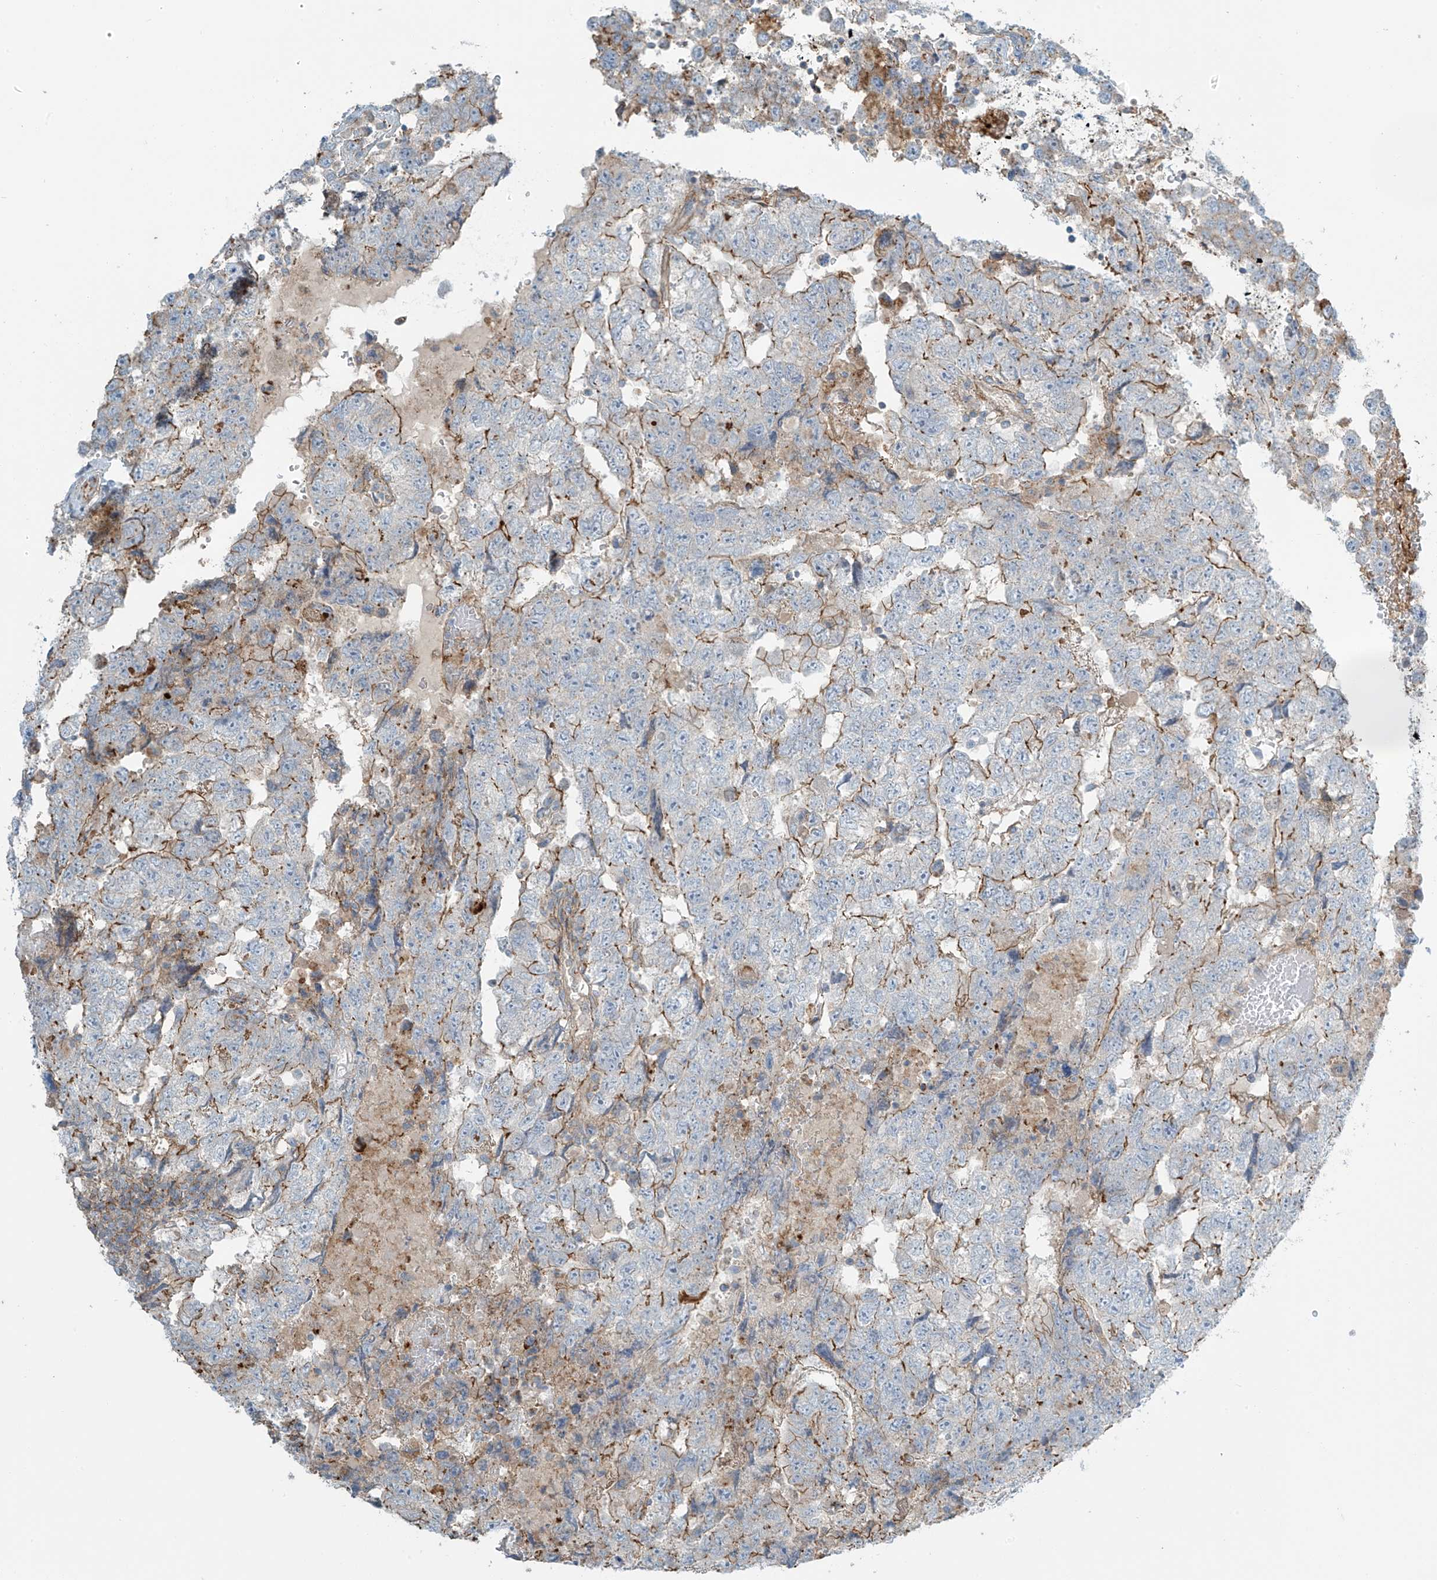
{"staining": {"intensity": "moderate", "quantity": ">75%", "location": "cytoplasmic/membranous"}, "tissue": "testis cancer", "cell_type": "Tumor cells", "image_type": "cancer", "snomed": [{"axis": "morphology", "description": "Carcinoma, Embryonal, NOS"}, {"axis": "topography", "description": "Testis"}], "caption": "Human testis cancer stained with a protein marker shows moderate staining in tumor cells.", "gene": "SLC9A2", "patient": {"sex": "male", "age": 36}}